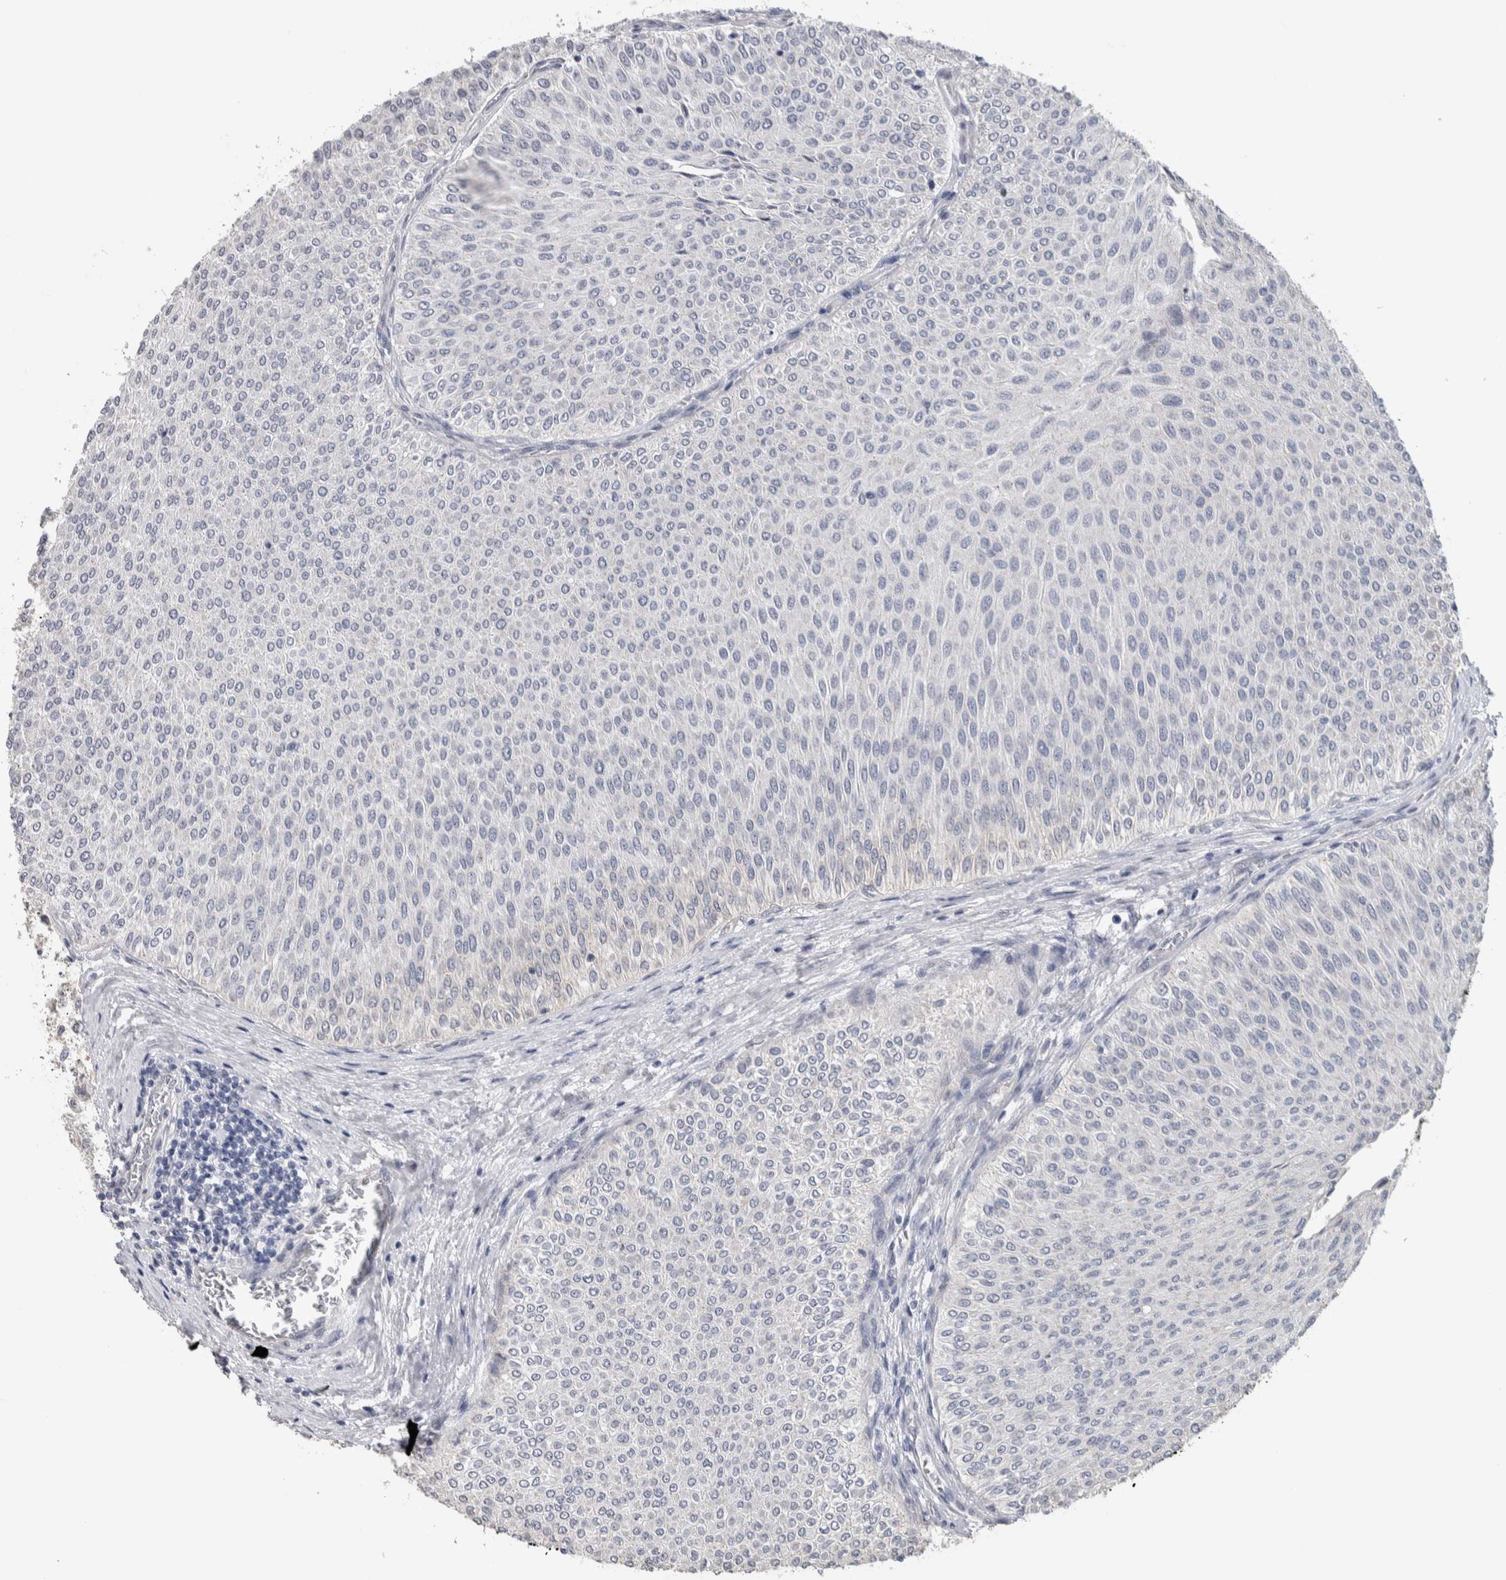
{"staining": {"intensity": "negative", "quantity": "none", "location": "none"}, "tissue": "urothelial cancer", "cell_type": "Tumor cells", "image_type": "cancer", "snomed": [{"axis": "morphology", "description": "Urothelial carcinoma, Low grade"}, {"axis": "topography", "description": "Urinary bladder"}], "caption": "High magnification brightfield microscopy of urothelial cancer stained with DAB (brown) and counterstained with hematoxylin (blue): tumor cells show no significant staining.", "gene": "TMEM102", "patient": {"sex": "male", "age": 78}}